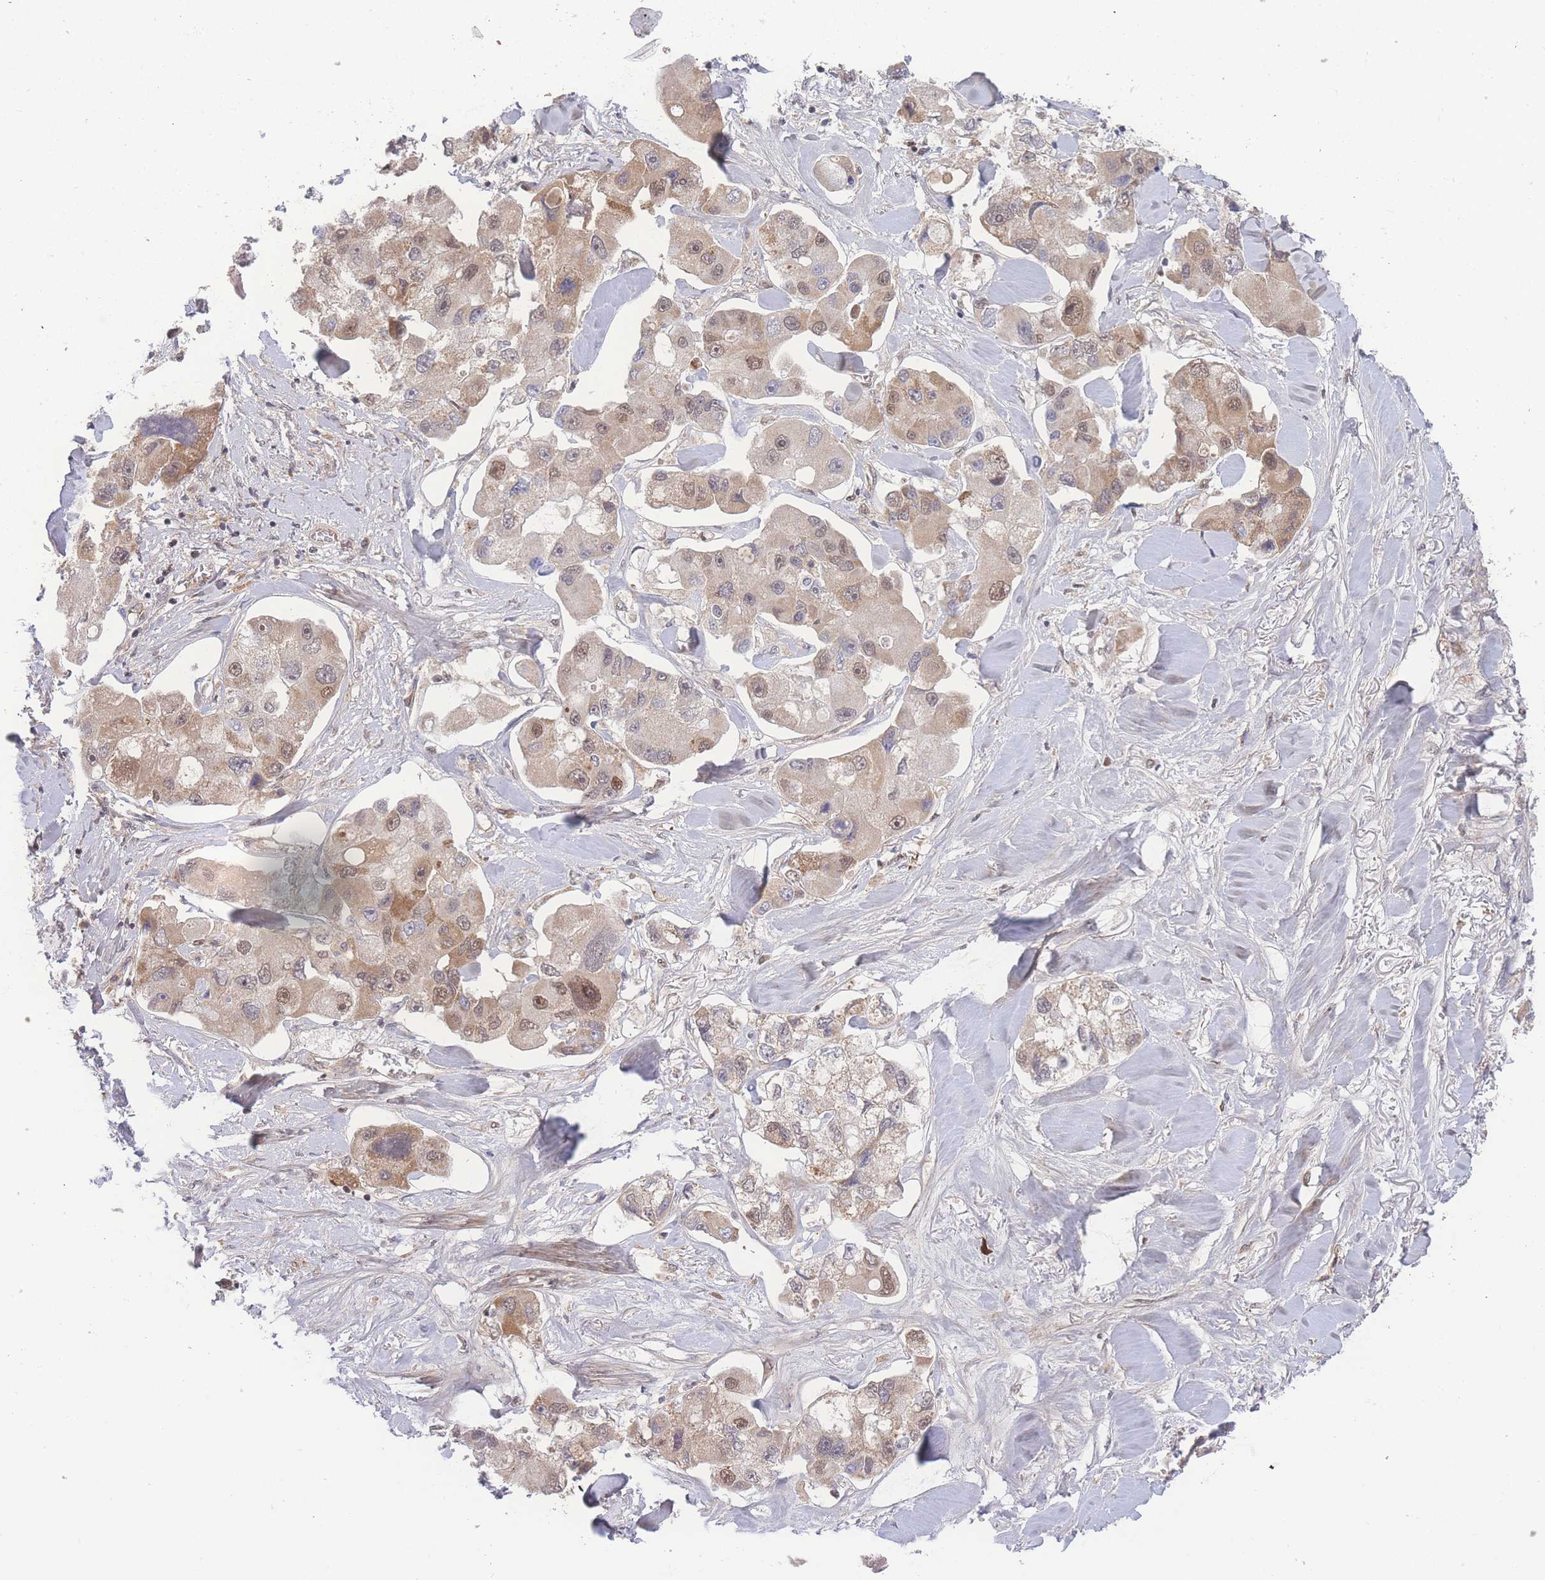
{"staining": {"intensity": "weak", "quantity": ">75%", "location": "cytoplasmic/membranous,nuclear"}, "tissue": "lung cancer", "cell_type": "Tumor cells", "image_type": "cancer", "snomed": [{"axis": "morphology", "description": "Adenocarcinoma, NOS"}, {"axis": "topography", "description": "Lung"}], "caption": "Adenocarcinoma (lung) tissue displays weak cytoplasmic/membranous and nuclear staining in approximately >75% of tumor cells, visualized by immunohistochemistry. (Brightfield microscopy of DAB IHC at high magnification).", "gene": "RAVER1", "patient": {"sex": "female", "age": 54}}